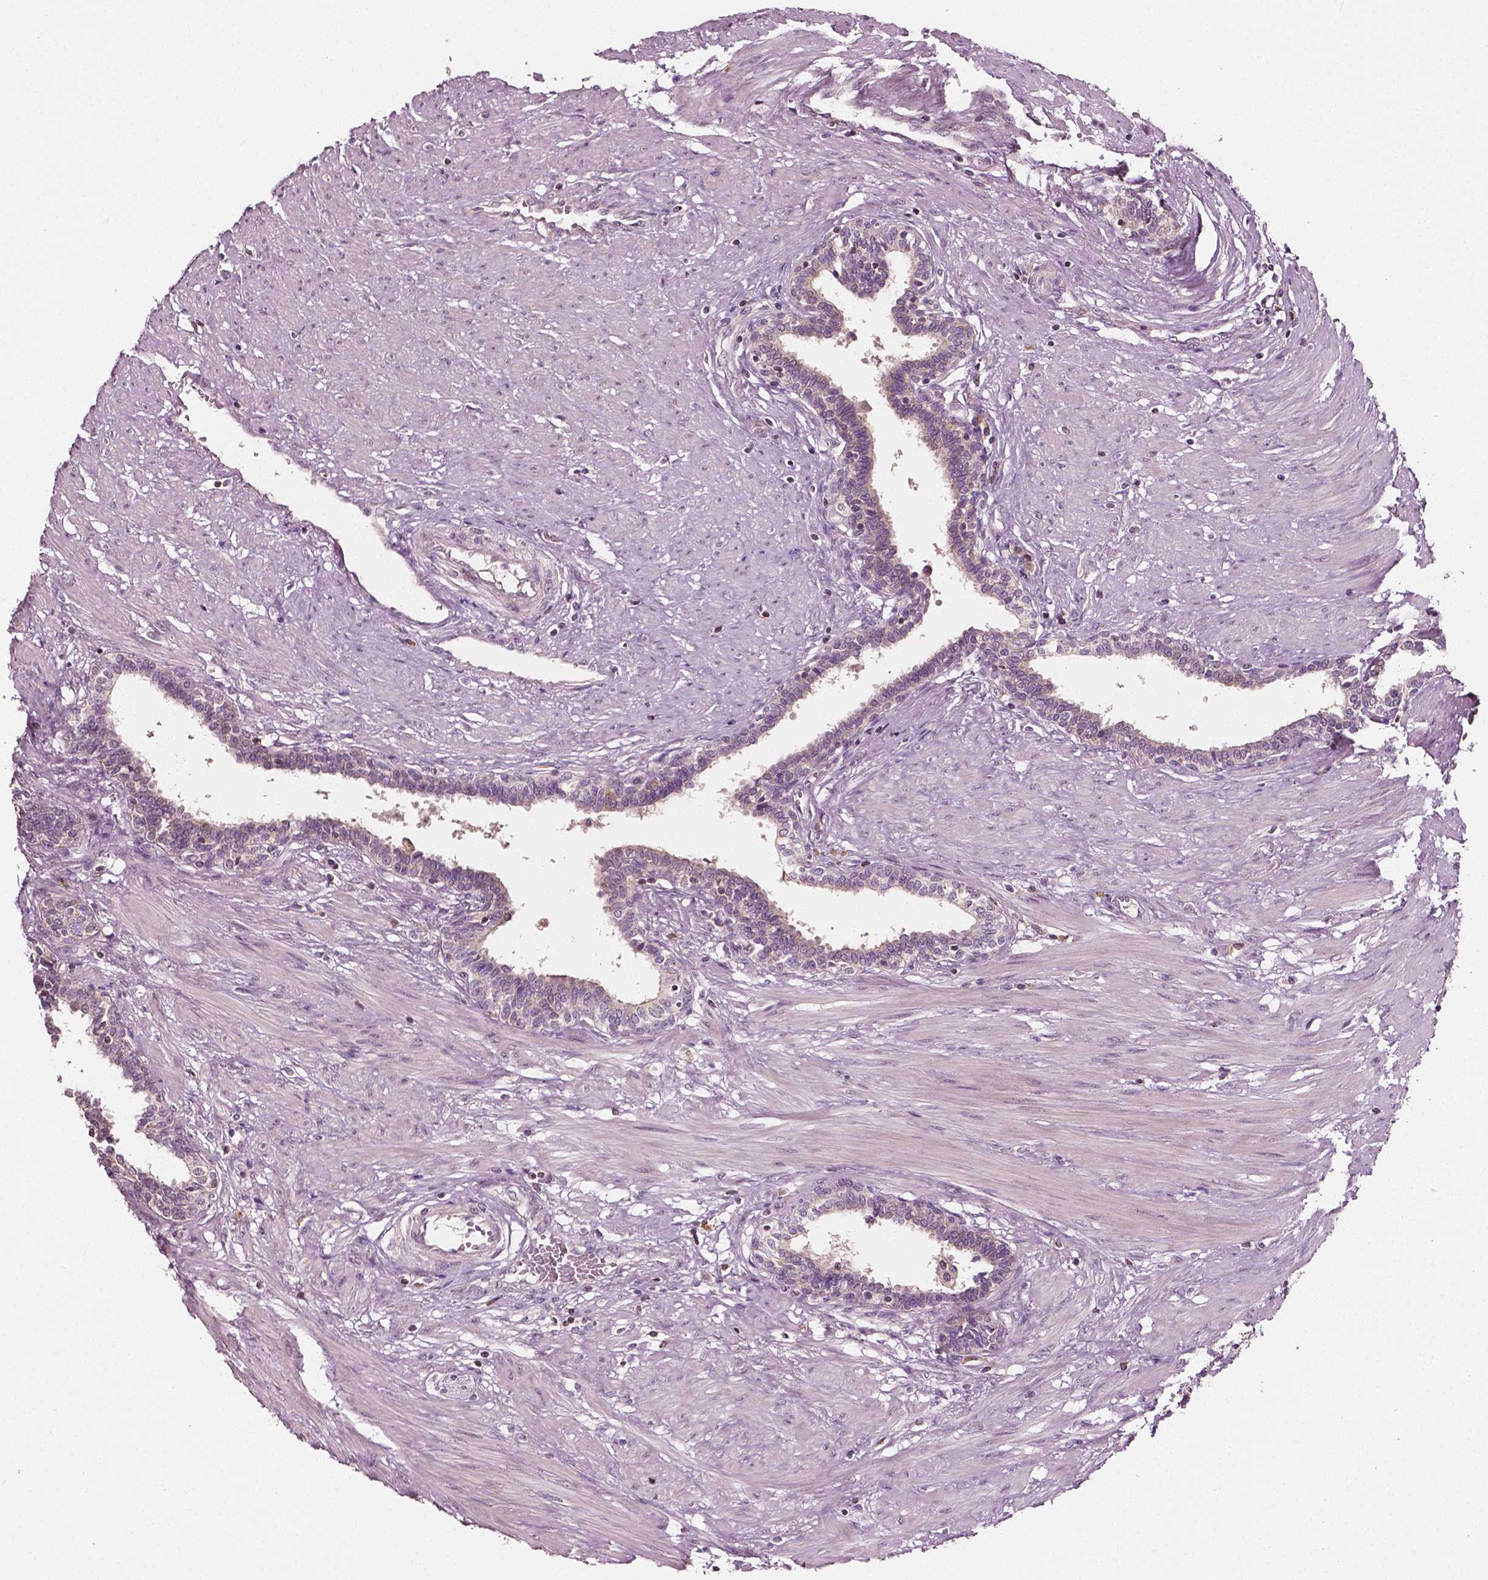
{"staining": {"intensity": "negative", "quantity": "none", "location": "none"}, "tissue": "prostate", "cell_type": "Glandular cells", "image_type": "normal", "snomed": [{"axis": "morphology", "description": "Normal tissue, NOS"}, {"axis": "topography", "description": "Prostate"}], "caption": "Immunohistochemistry photomicrograph of normal human prostate stained for a protein (brown), which reveals no positivity in glandular cells. (Brightfield microscopy of DAB immunohistochemistry at high magnification).", "gene": "MCL1", "patient": {"sex": "male", "age": 55}}